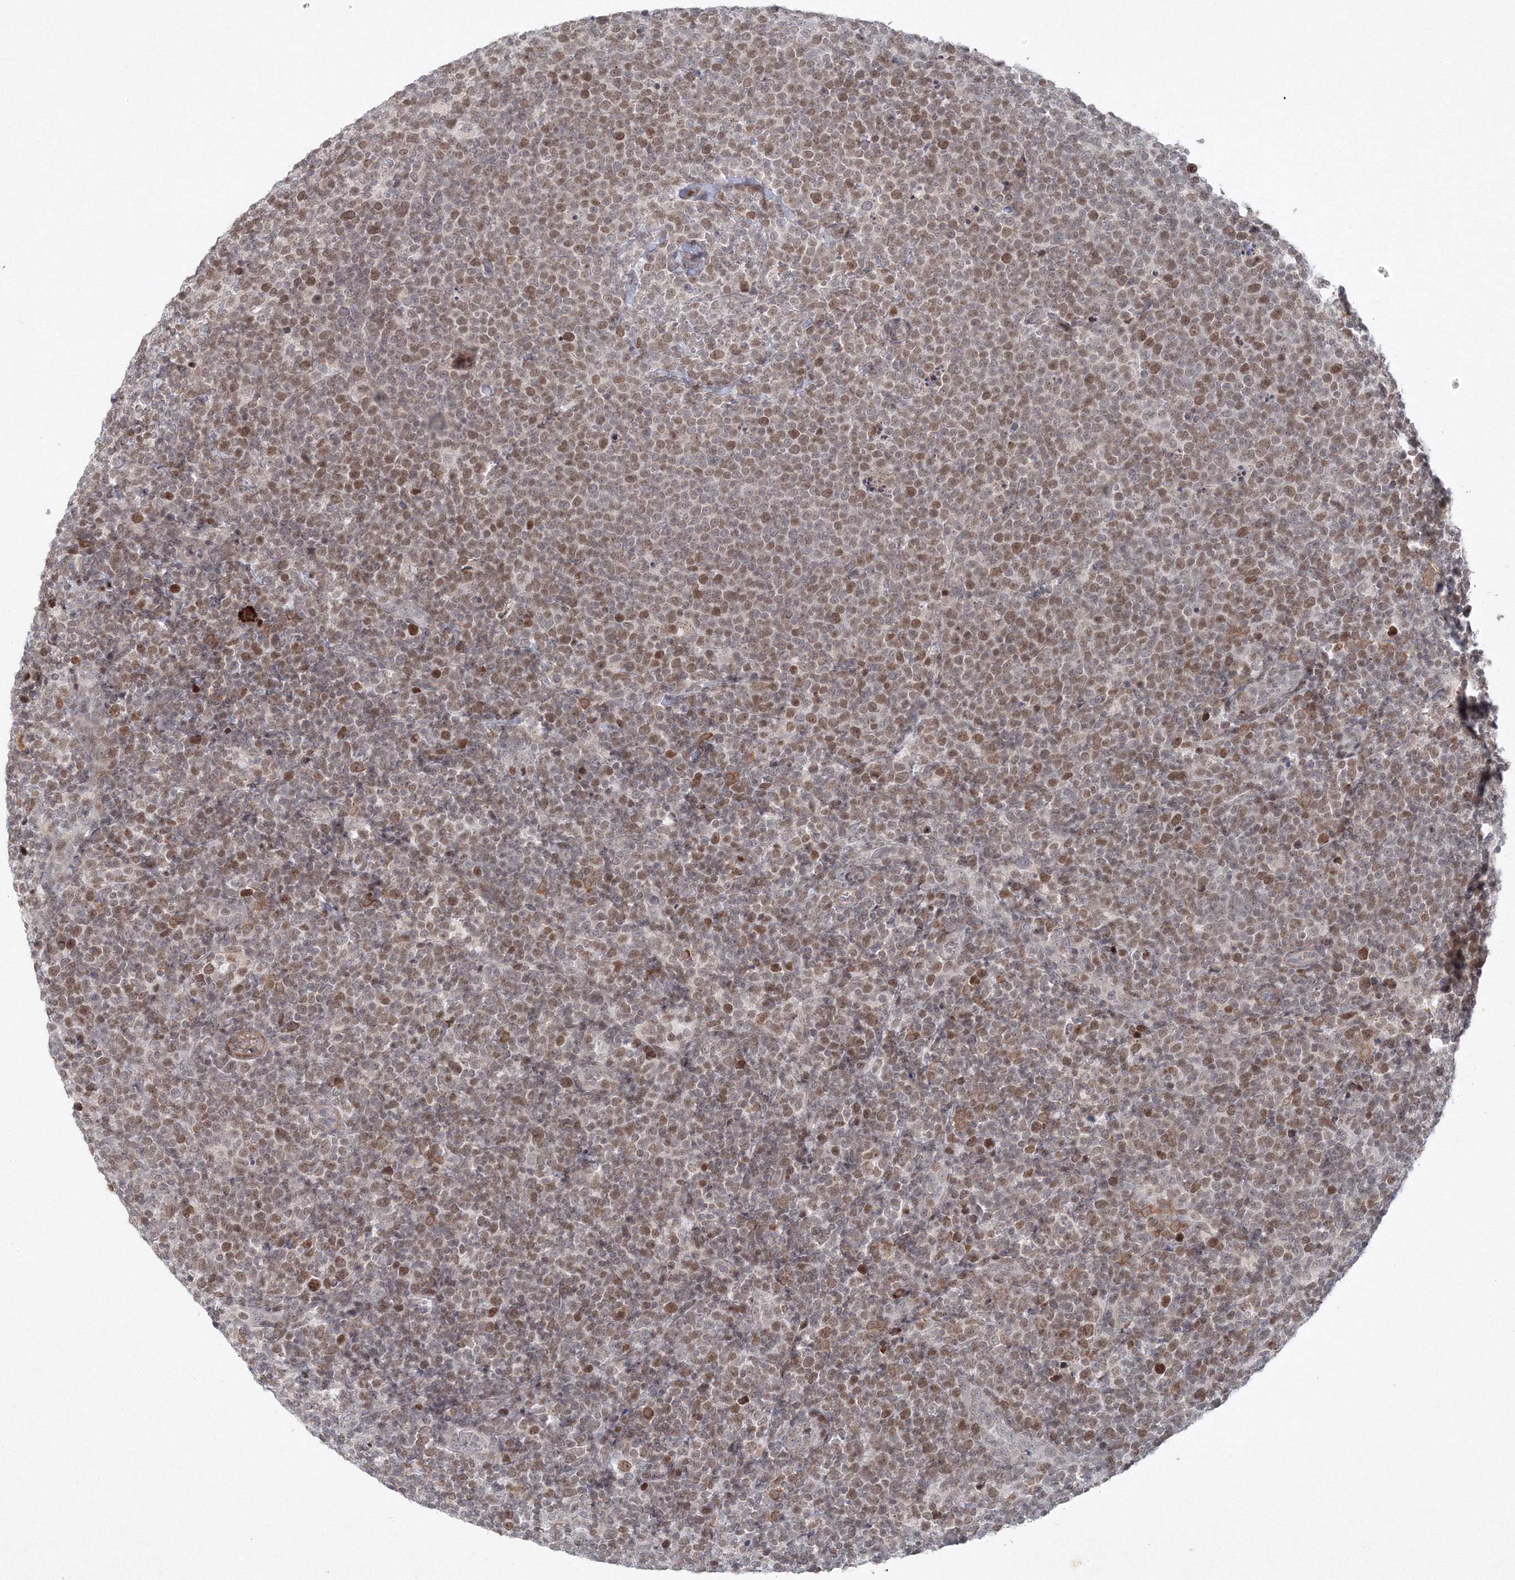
{"staining": {"intensity": "moderate", "quantity": "25%-75%", "location": "nuclear"}, "tissue": "lymphoma", "cell_type": "Tumor cells", "image_type": "cancer", "snomed": [{"axis": "morphology", "description": "Malignant lymphoma, non-Hodgkin's type, High grade"}, {"axis": "topography", "description": "Lymph node"}], "caption": "Moderate nuclear staining is identified in approximately 25%-75% of tumor cells in lymphoma.", "gene": "KIF4A", "patient": {"sex": "male", "age": 61}}